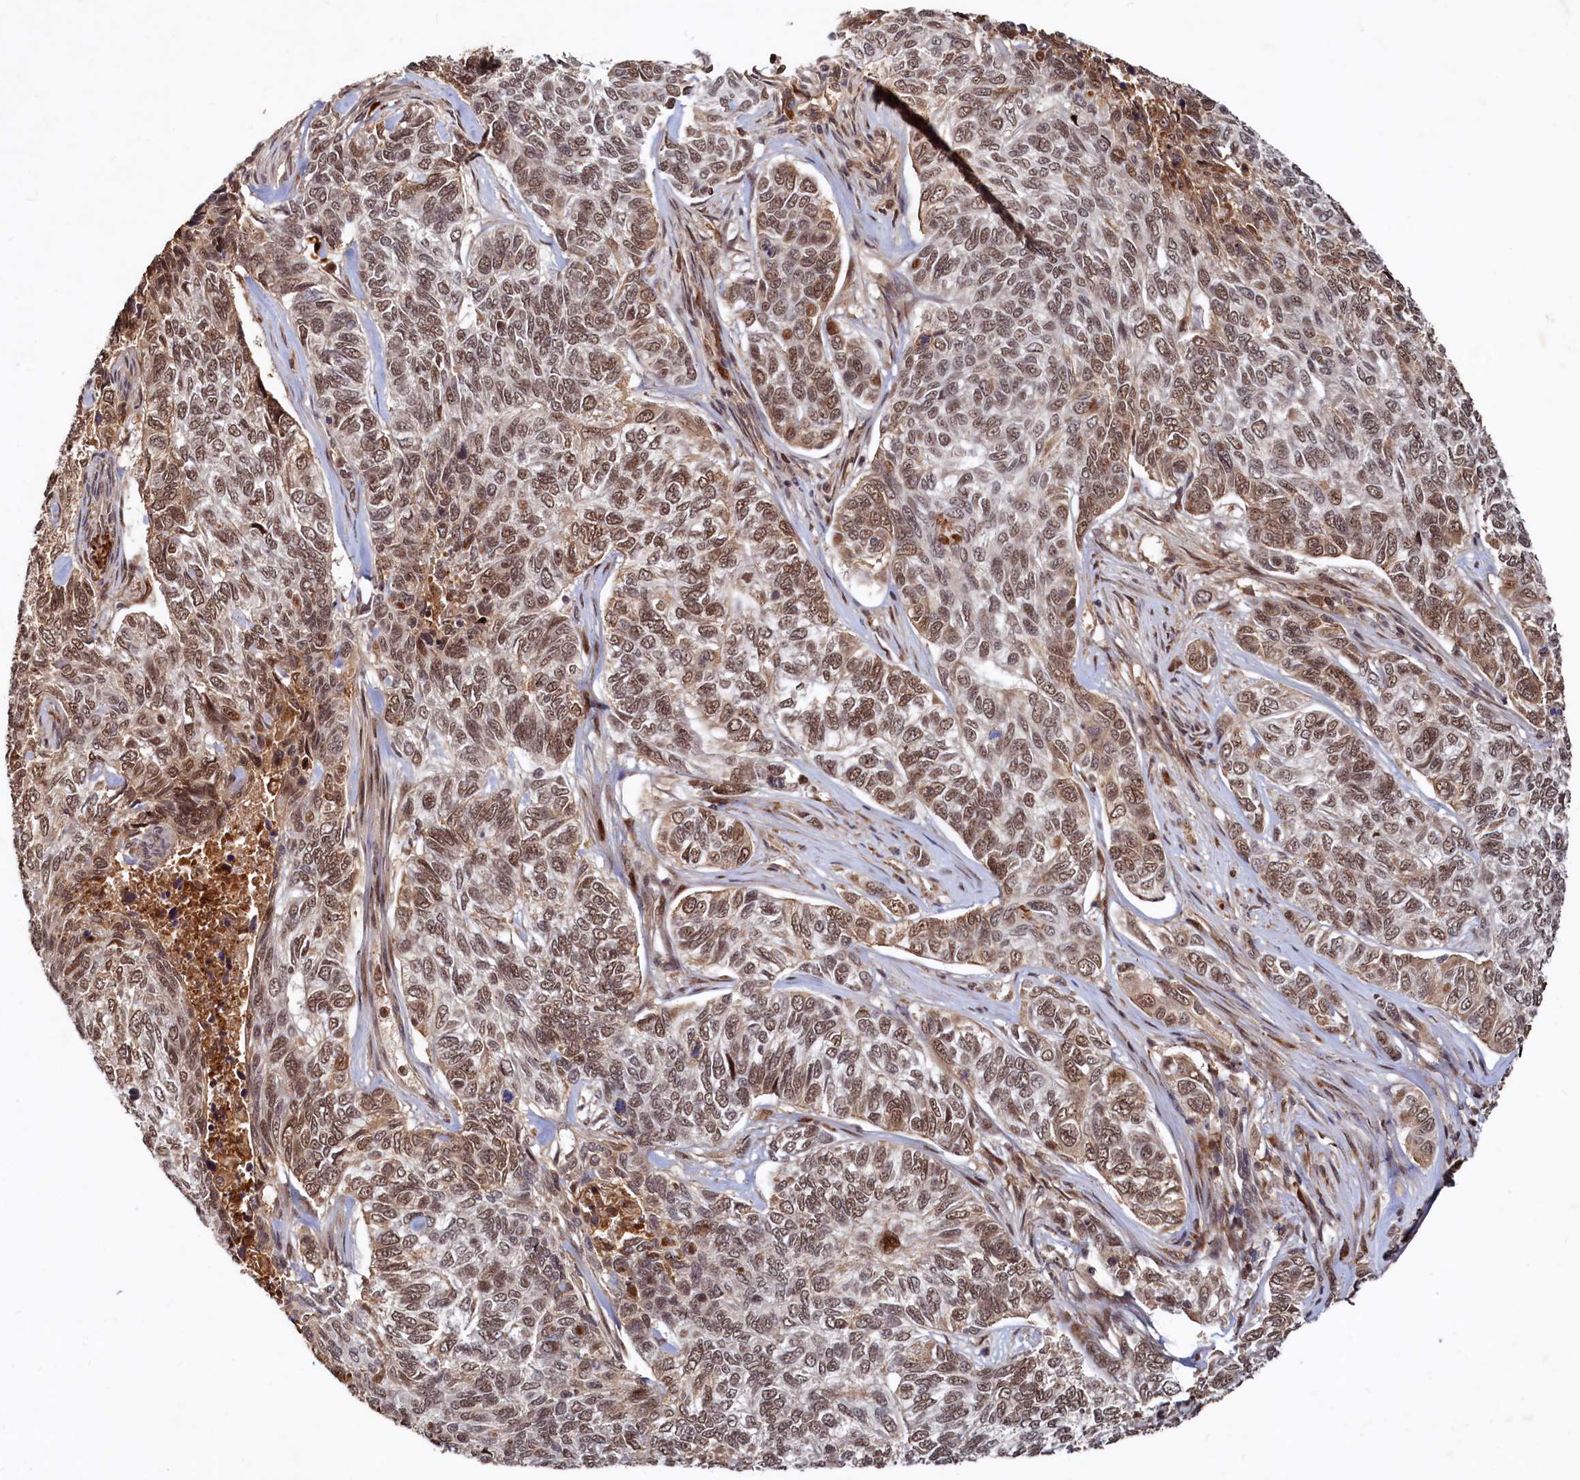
{"staining": {"intensity": "moderate", "quantity": ">75%", "location": "nuclear"}, "tissue": "skin cancer", "cell_type": "Tumor cells", "image_type": "cancer", "snomed": [{"axis": "morphology", "description": "Basal cell carcinoma"}, {"axis": "topography", "description": "Skin"}], "caption": "Immunohistochemistry (IHC) of basal cell carcinoma (skin) displays medium levels of moderate nuclear staining in approximately >75% of tumor cells.", "gene": "TRAPPC4", "patient": {"sex": "female", "age": 65}}